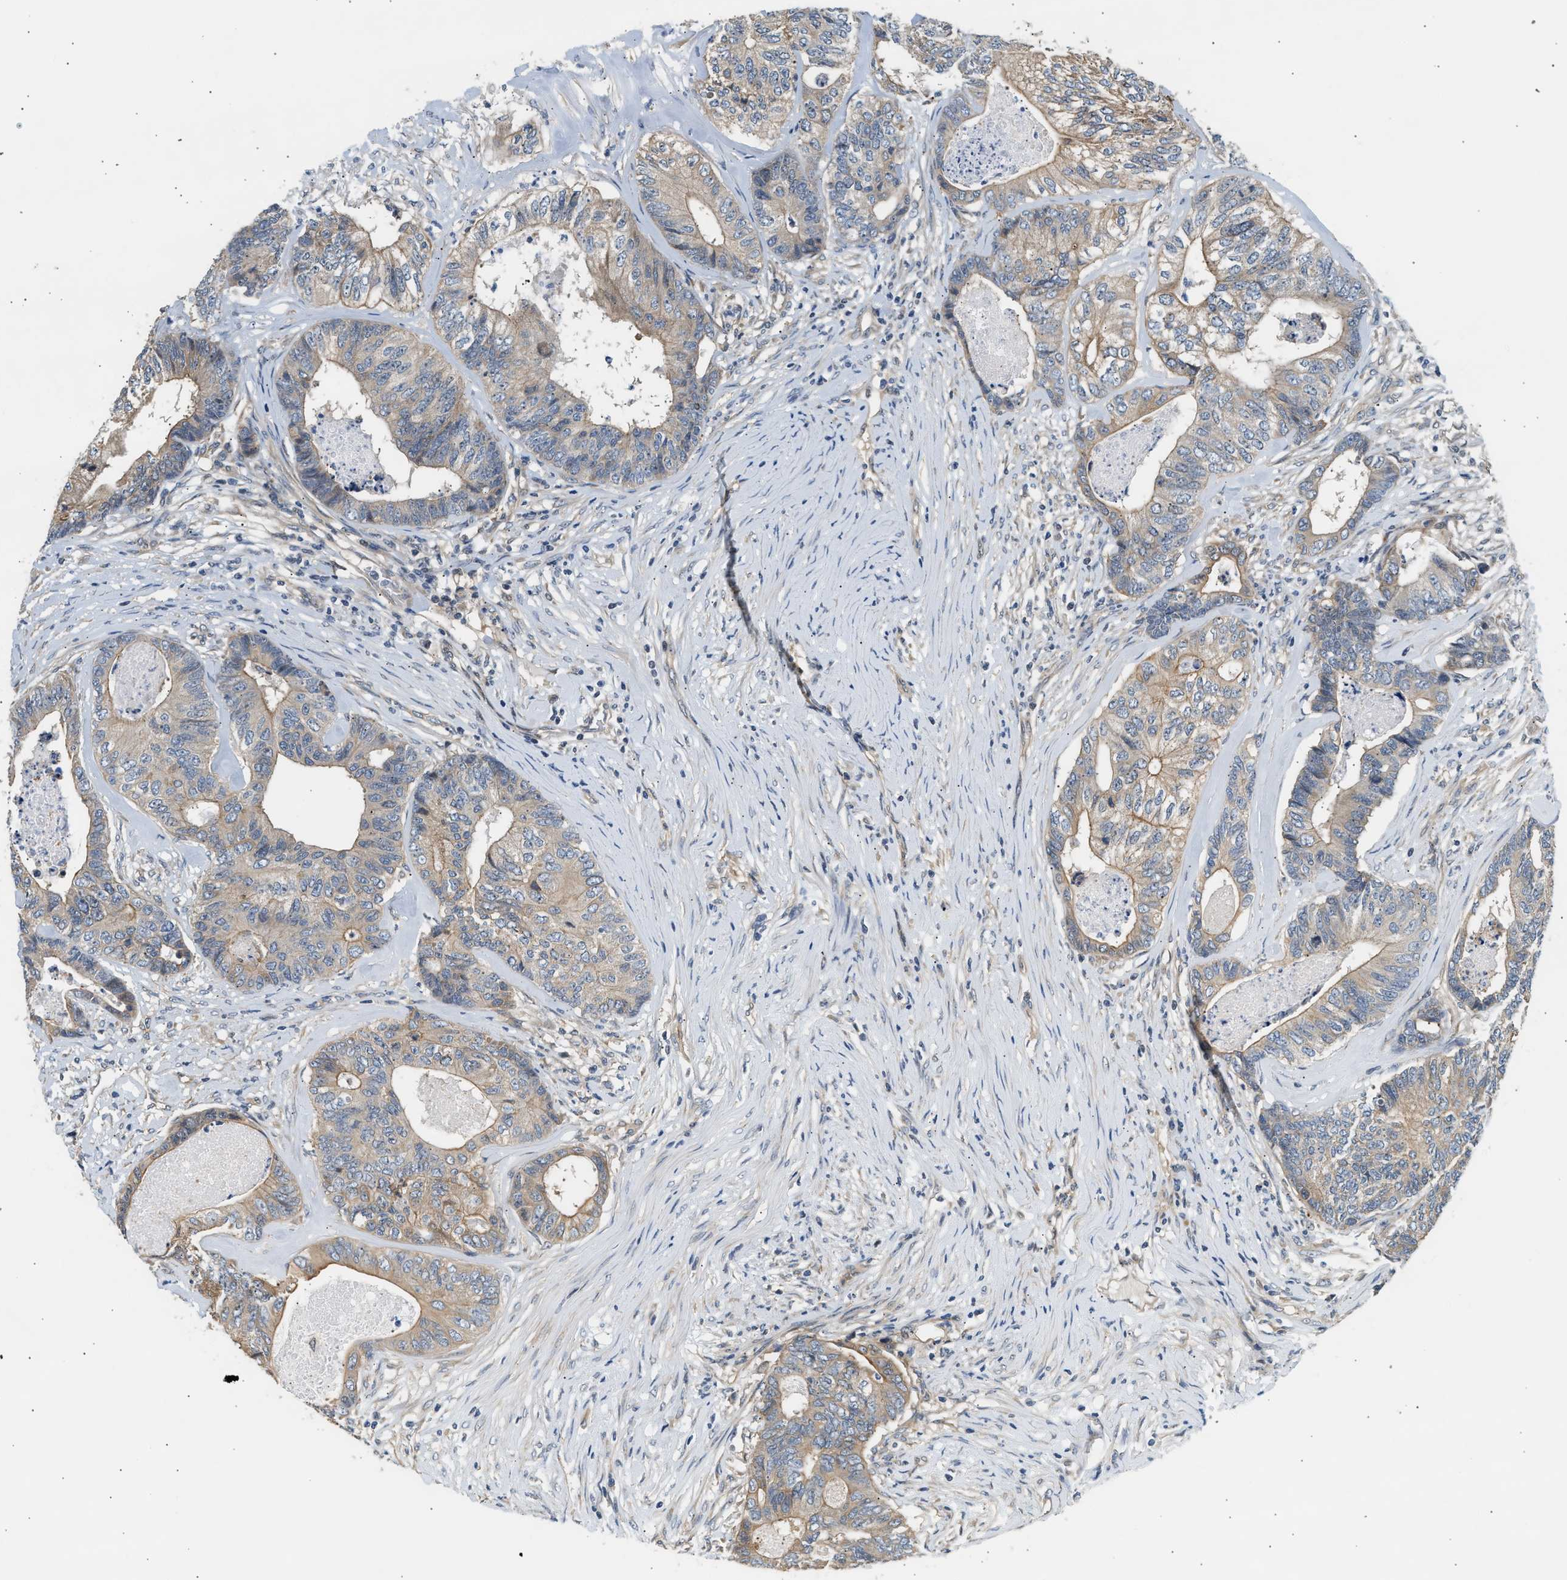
{"staining": {"intensity": "weak", "quantity": ">75%", "location": "cytoplasmic/membranous"}, "tissue": "colorectal cancer", "cell_type": "Tumor cells", "image_type": "cancer", "snomed": [{"axis": "morphology", "description": "Adenocarcinoma, NOS"}, {"axis": "topography", "description": "Colon"}], "caption": "Protein analysis of colorectal cancer (adenocarcinoma) tissue exhibits weak cytoplasmic/membranous staining in approximately >75% of tumor cells.", "gene": "WDR31", "patient": {"sex": "female", "age": 67}}